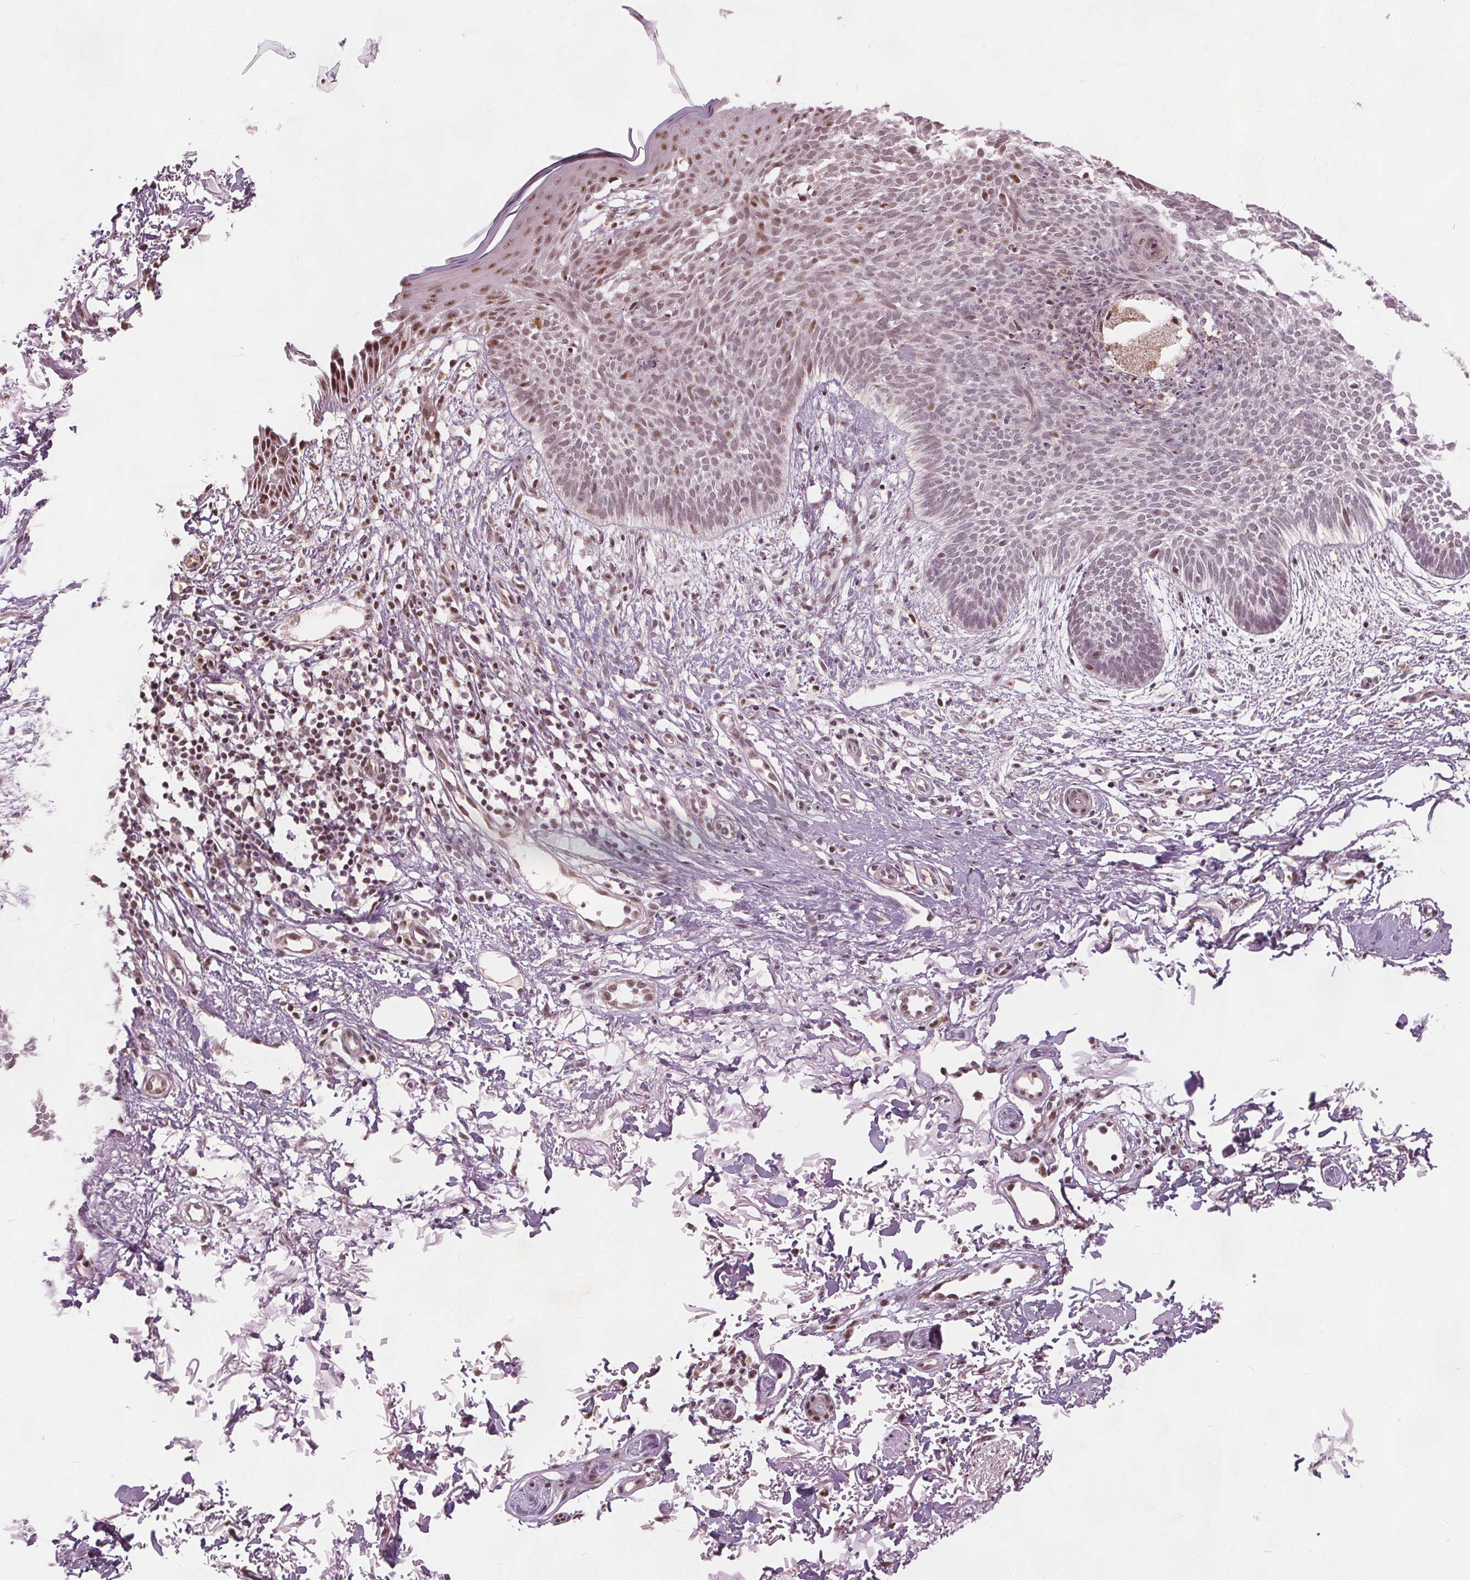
{"staining": {"intensity": "weak", "quantity": "25%-75%", "location": "nuclear"}, "tissue": "skin cancer", "cell_type": "Tumor cells", "image_type": "cancer", "snomed": [{"axis": "morphology", "description": "Basal cell carcinoma"}, {"axis": "topography", "description": "Skin"}], "caption": "Skin basal cell carcinoma stained with a brown dye shows weak nuclear positive positivity in about 25%-75% of tumor cells.", "gene": "TTC34", "patient": {"sex": "female", "age": 84}}